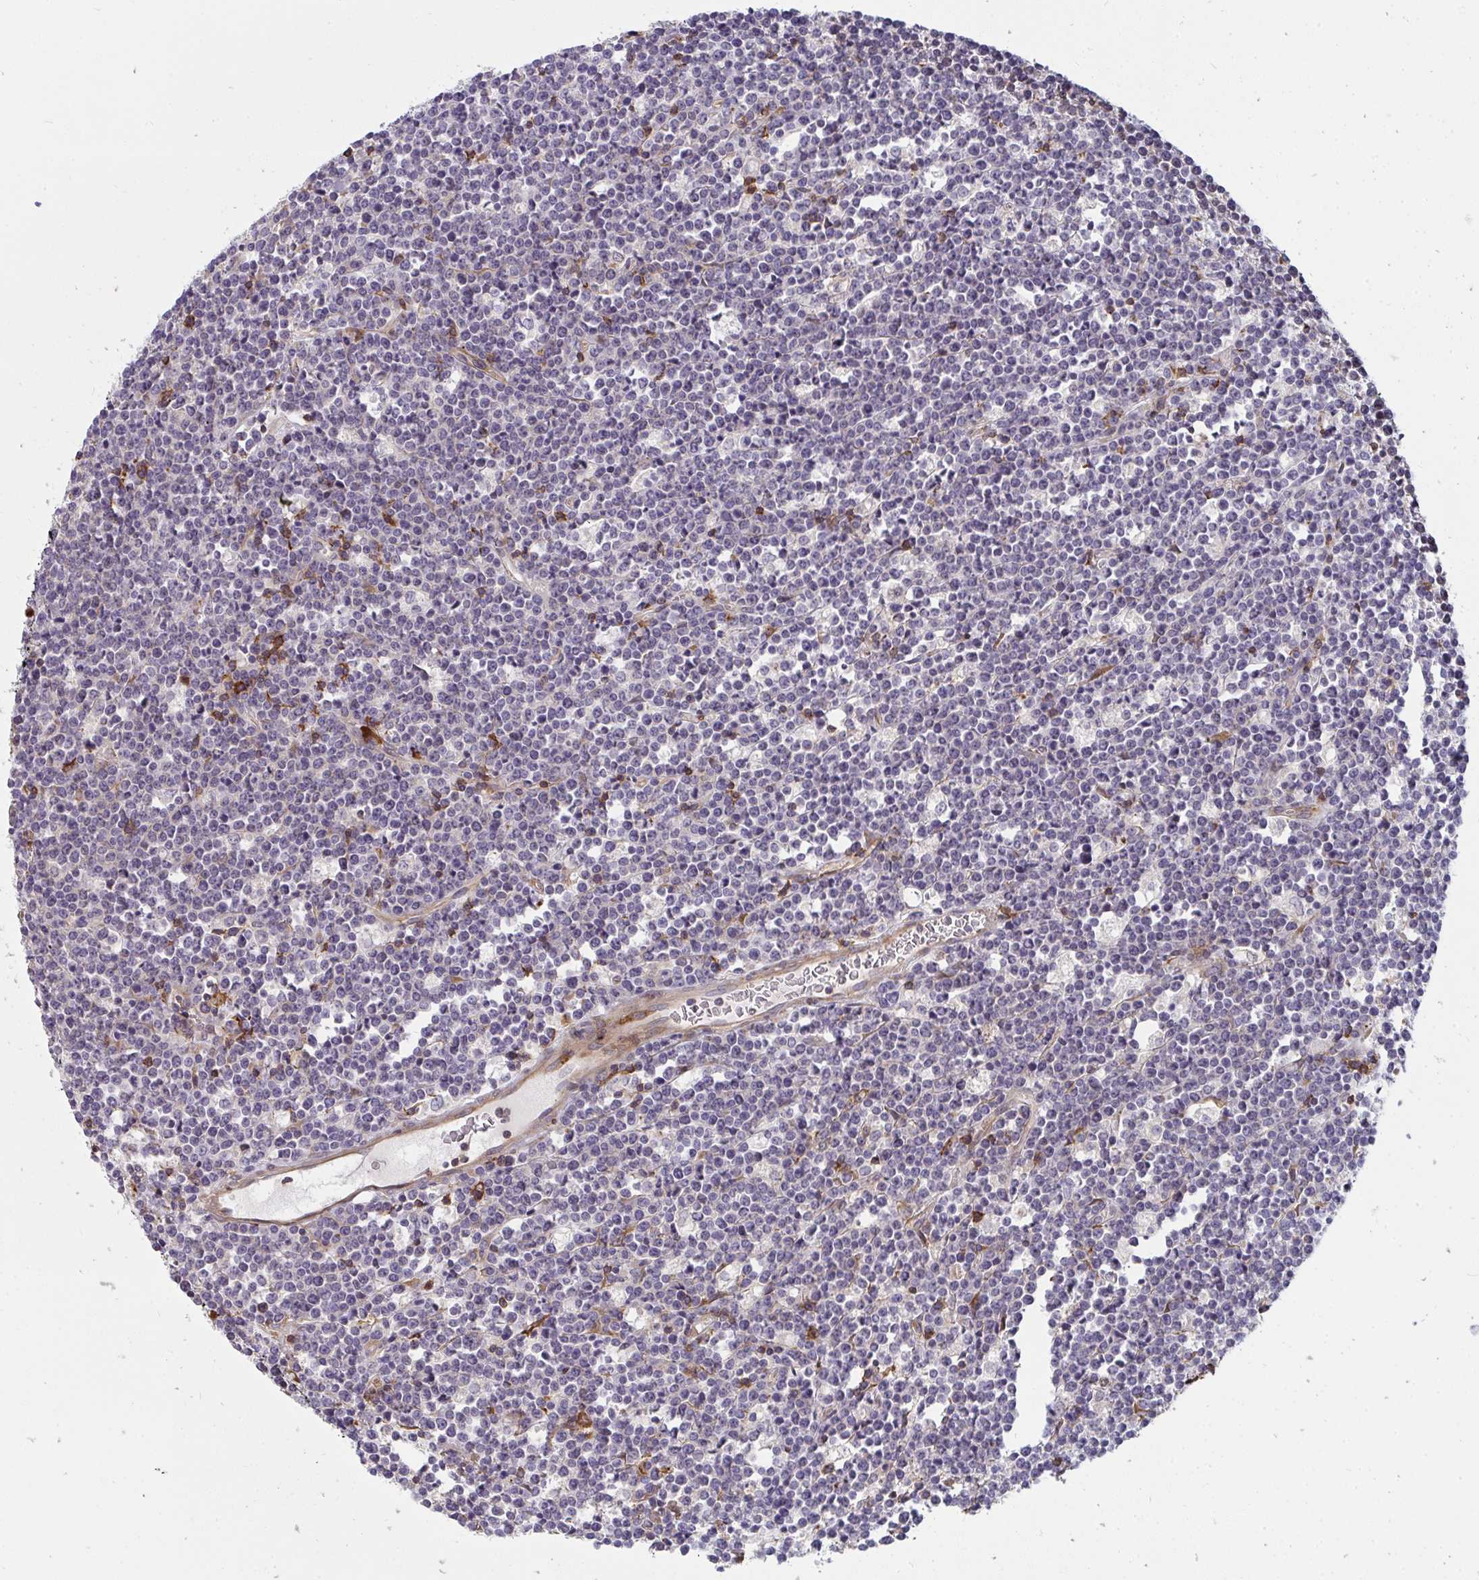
{"staining": {"intensity": "negative", "quantity": "none", "location": "none"}, "tissue": "lymphoma", "cell_type": "Tumor cells", "image_type": "cancer", "snomed": [{"axis": "morphology", "description": "Malignant lymphoma, non-Hodgkin's type, High grade"}, {"axis": "topography", "description": "Ovary"}], "caption": "Human lymphoma stained for a protein using immunohistochemistry (IHC) reveals no staining in tumor cells.", "gene": "CSF3R", "patient": {"sex": "female", "age": 56}}